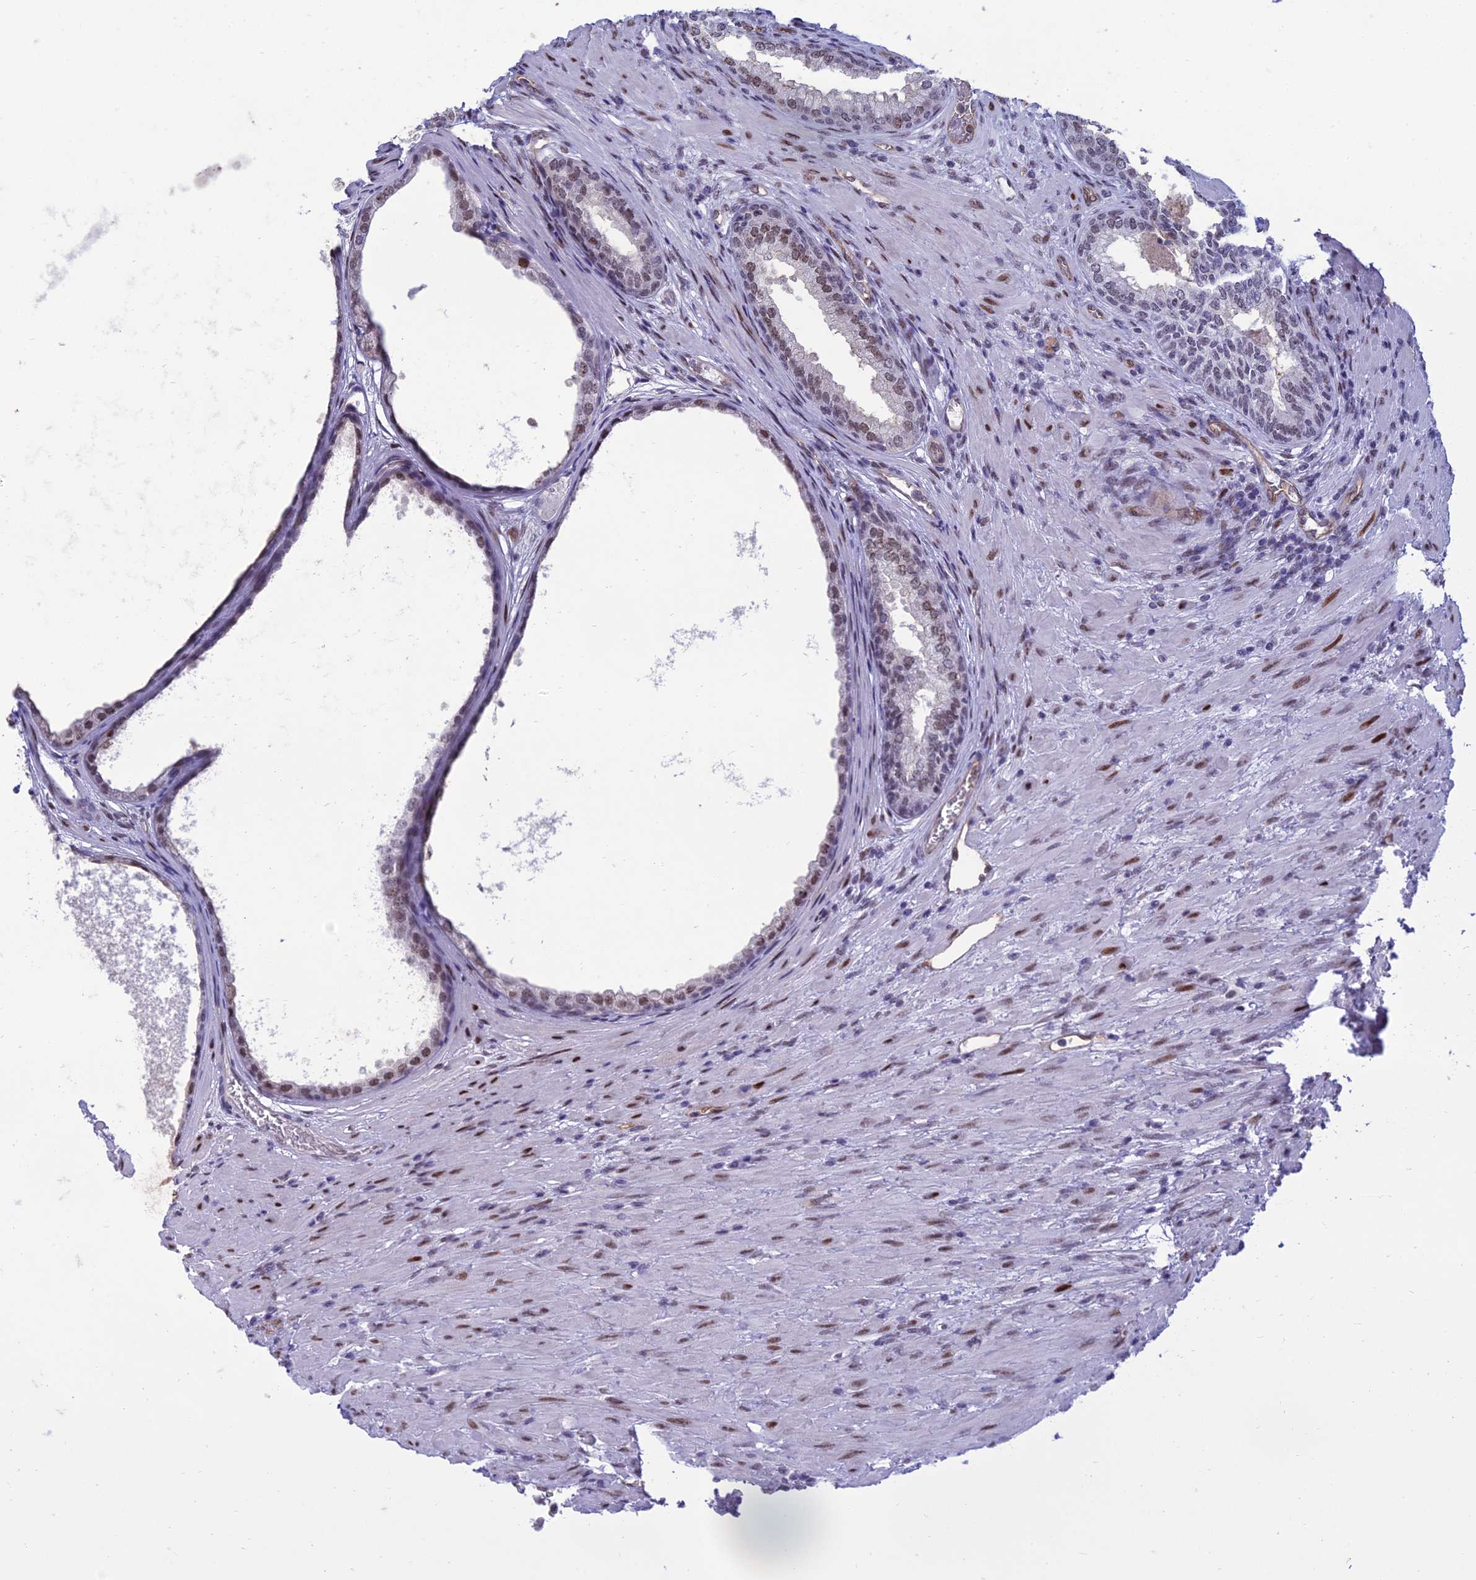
{"staining": {"intensity": "moderate", "quantity": "25%-75%", "location": "nuclear"}, "tissue": "prostate", "cell_type": "Glandular cells", "image_type": "normal", "snomed": [{"axis": "morphology", "description": "Normal tissue, NOS"}, {"axis": "topography", "description": "Prostate"}], "caption": "High-power microscopy captured an IHC micrograph of normal prostate, revealing moderate nuclear staining in approximately 25%-75% of glandular cells.", "gene": "RANBP3", "patient": {"sex": "male", "age": 76}}